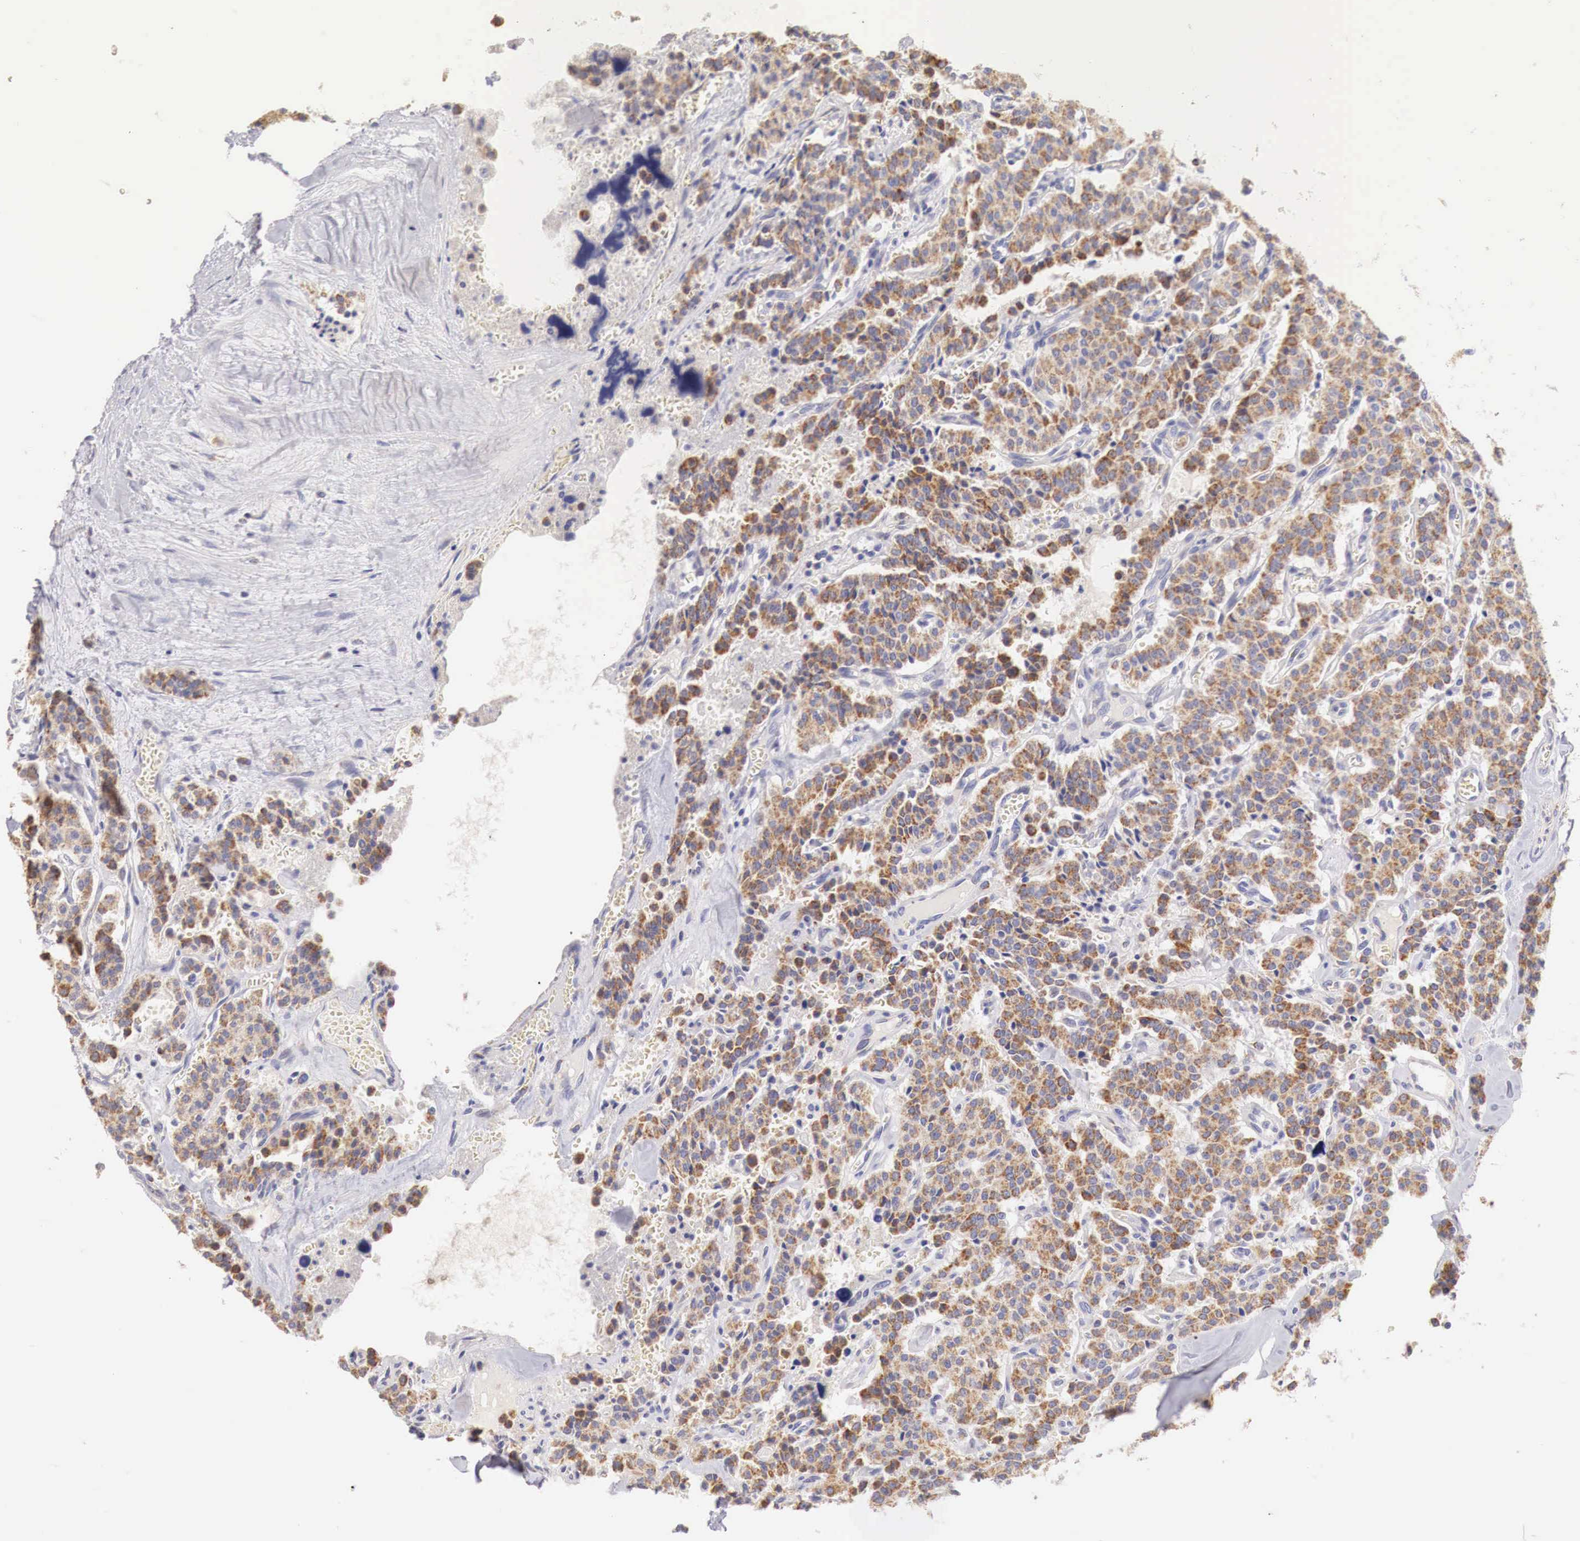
{"staining": {"intensity": "moderate", "quantity": ">75%", "location": "cytoplasmic/membranous"}, "tissue": "carcinoid", "cell_type": "Tumor cells", "image_type": "cancer", "snomed": [{"axis": "morphology", "description": "Carcinoid, malignant, NOS"}, {"axis": "topography", "description": "Bronchus"}], "caption": "About >75% of tumor cells in human carcinoid (malignant) reveal moderate cytoplasmic/membranous protein staining as visualized by brown immunohistochemical staining.", "gene": "IDH3G", "patient": {"sex": "male", "age": 55}}